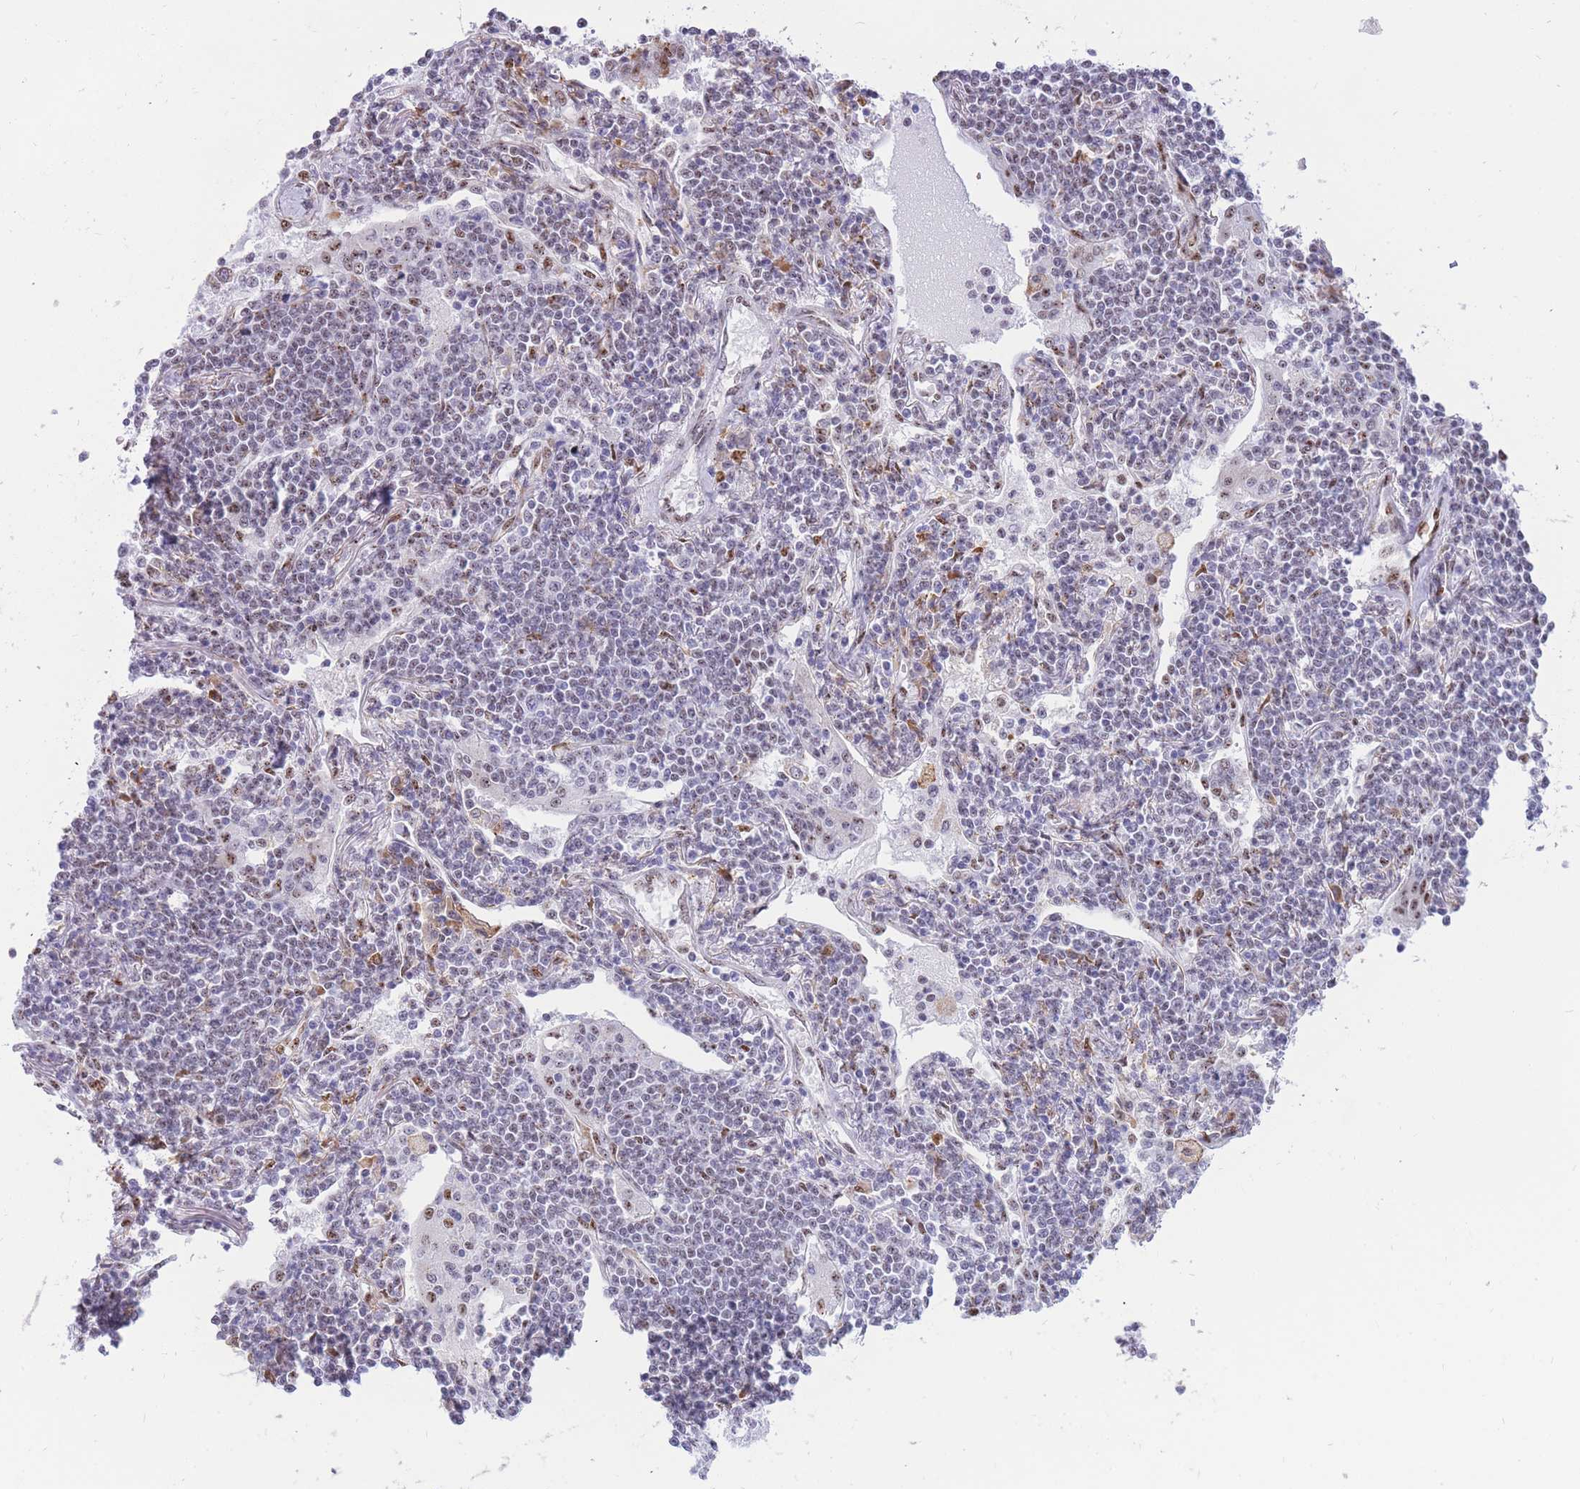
{"staining": {"intensity": "negative", "quantity": "none", "location": "none"}, "tissue": "lymphoma", "cell_type": "Tumor cells", "image_type": "cancer", "snomed": [{"axis": "morphology", "description": "Malignant lymphoma, non-Hodgkin's type, Low grade"}, {"axis": "topography", "description": "Lymph node"}], "caption": "Tumor cells show no significant protein expression in lymphoma.", "gene": "FAM153A", "patient": {"sex": "female", "age": 67}}